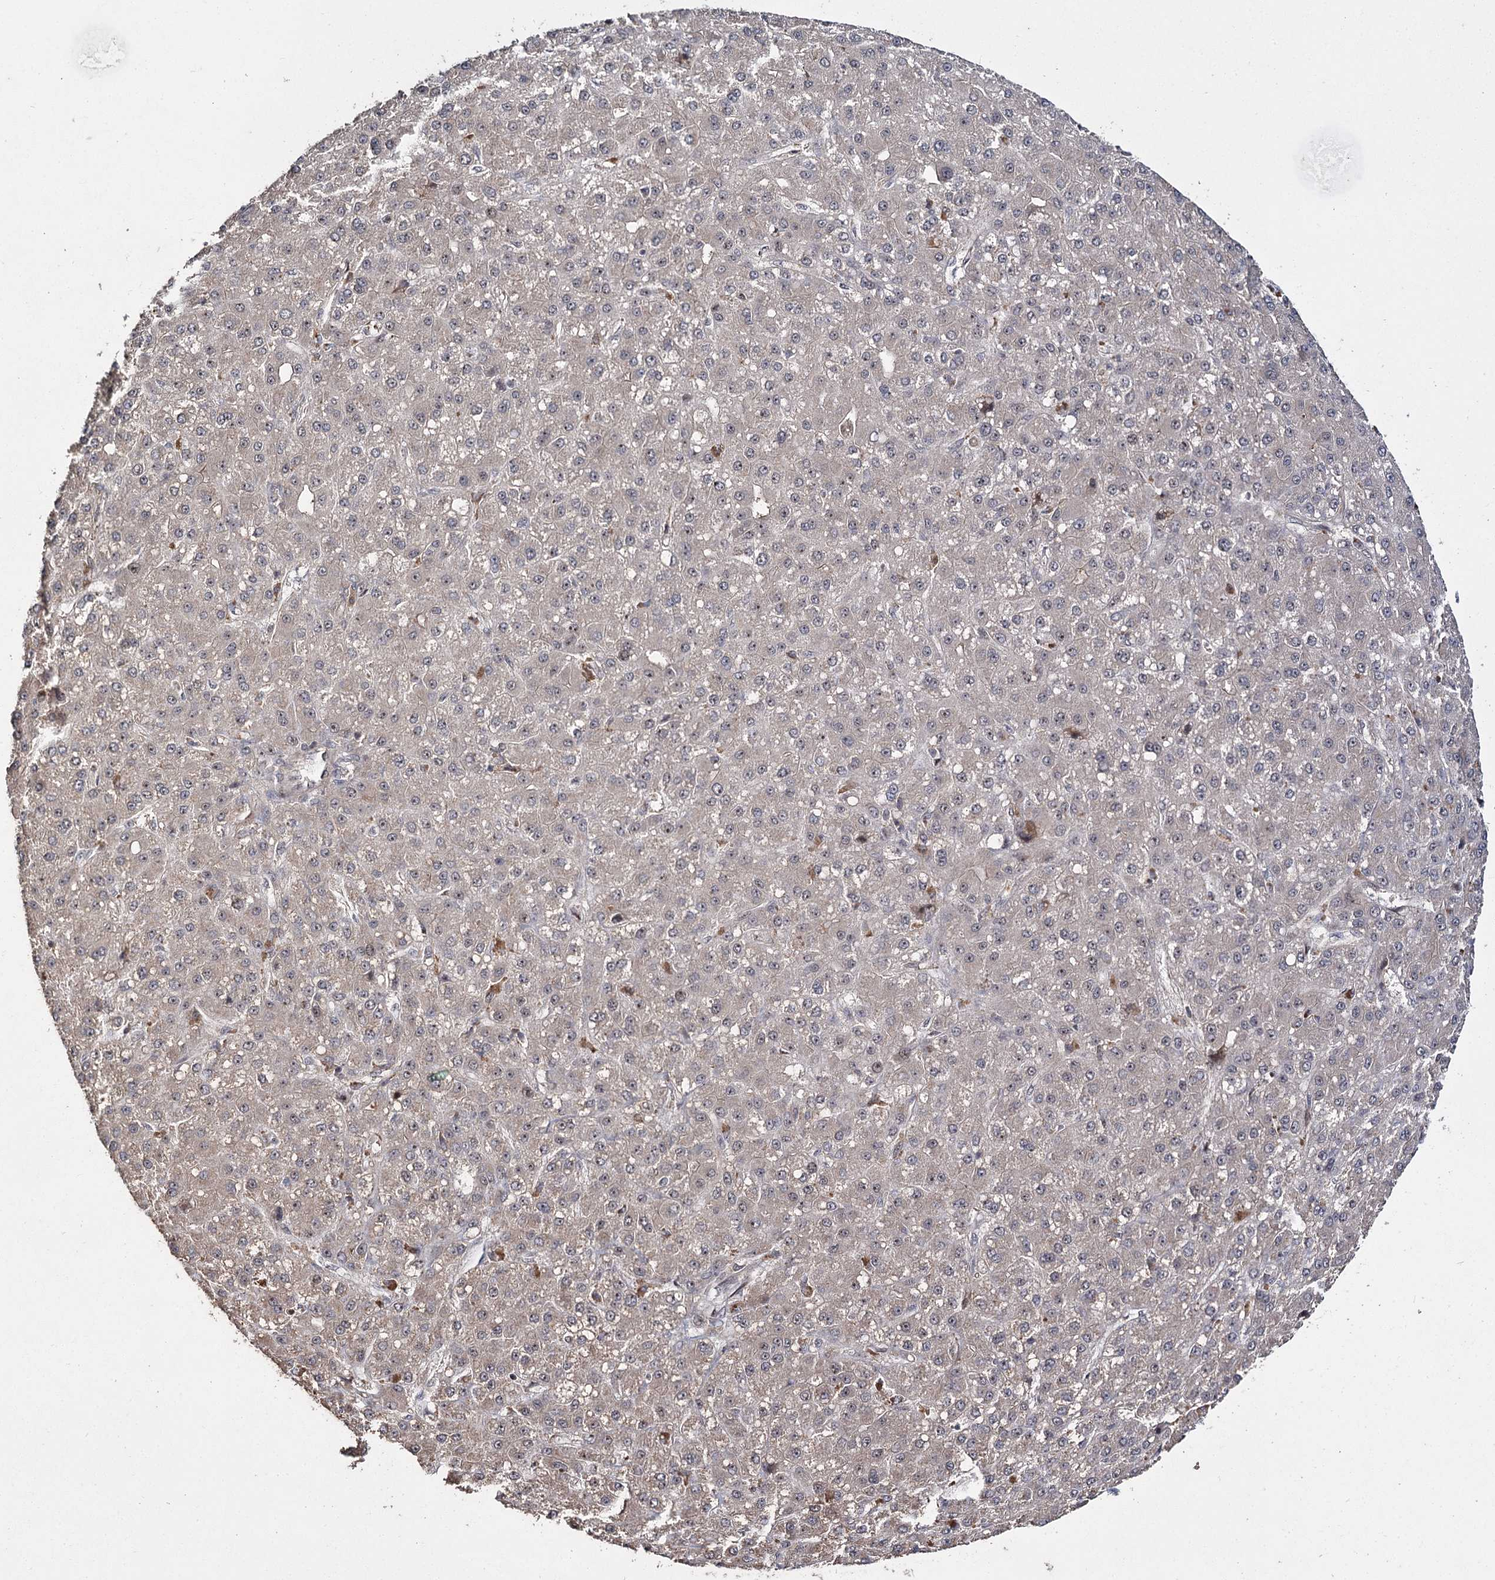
{"staining": {"intensity": "weak", "quantity": "25%-75%", "location": "cytoplasmic/membranous"}, "tissue": "liver cancer", "cell_type": "Tumor cells", "image_type": "cancer", "snomed": [{"axis": "morphology", "description": "Carcinoma, Hepatocellular, NOS"}, {"axis": "topography", "description": "Liver"}], "caption": "Protein positivity by immunohistochemistry (IHC) reveals weak cytoplasmic/membranous staining in about 25%-75% of tumor cells in hepatocellular carcinoma (liver).", "gene": "MKNK2", "patient": {"sex": "male", "age": 67}}